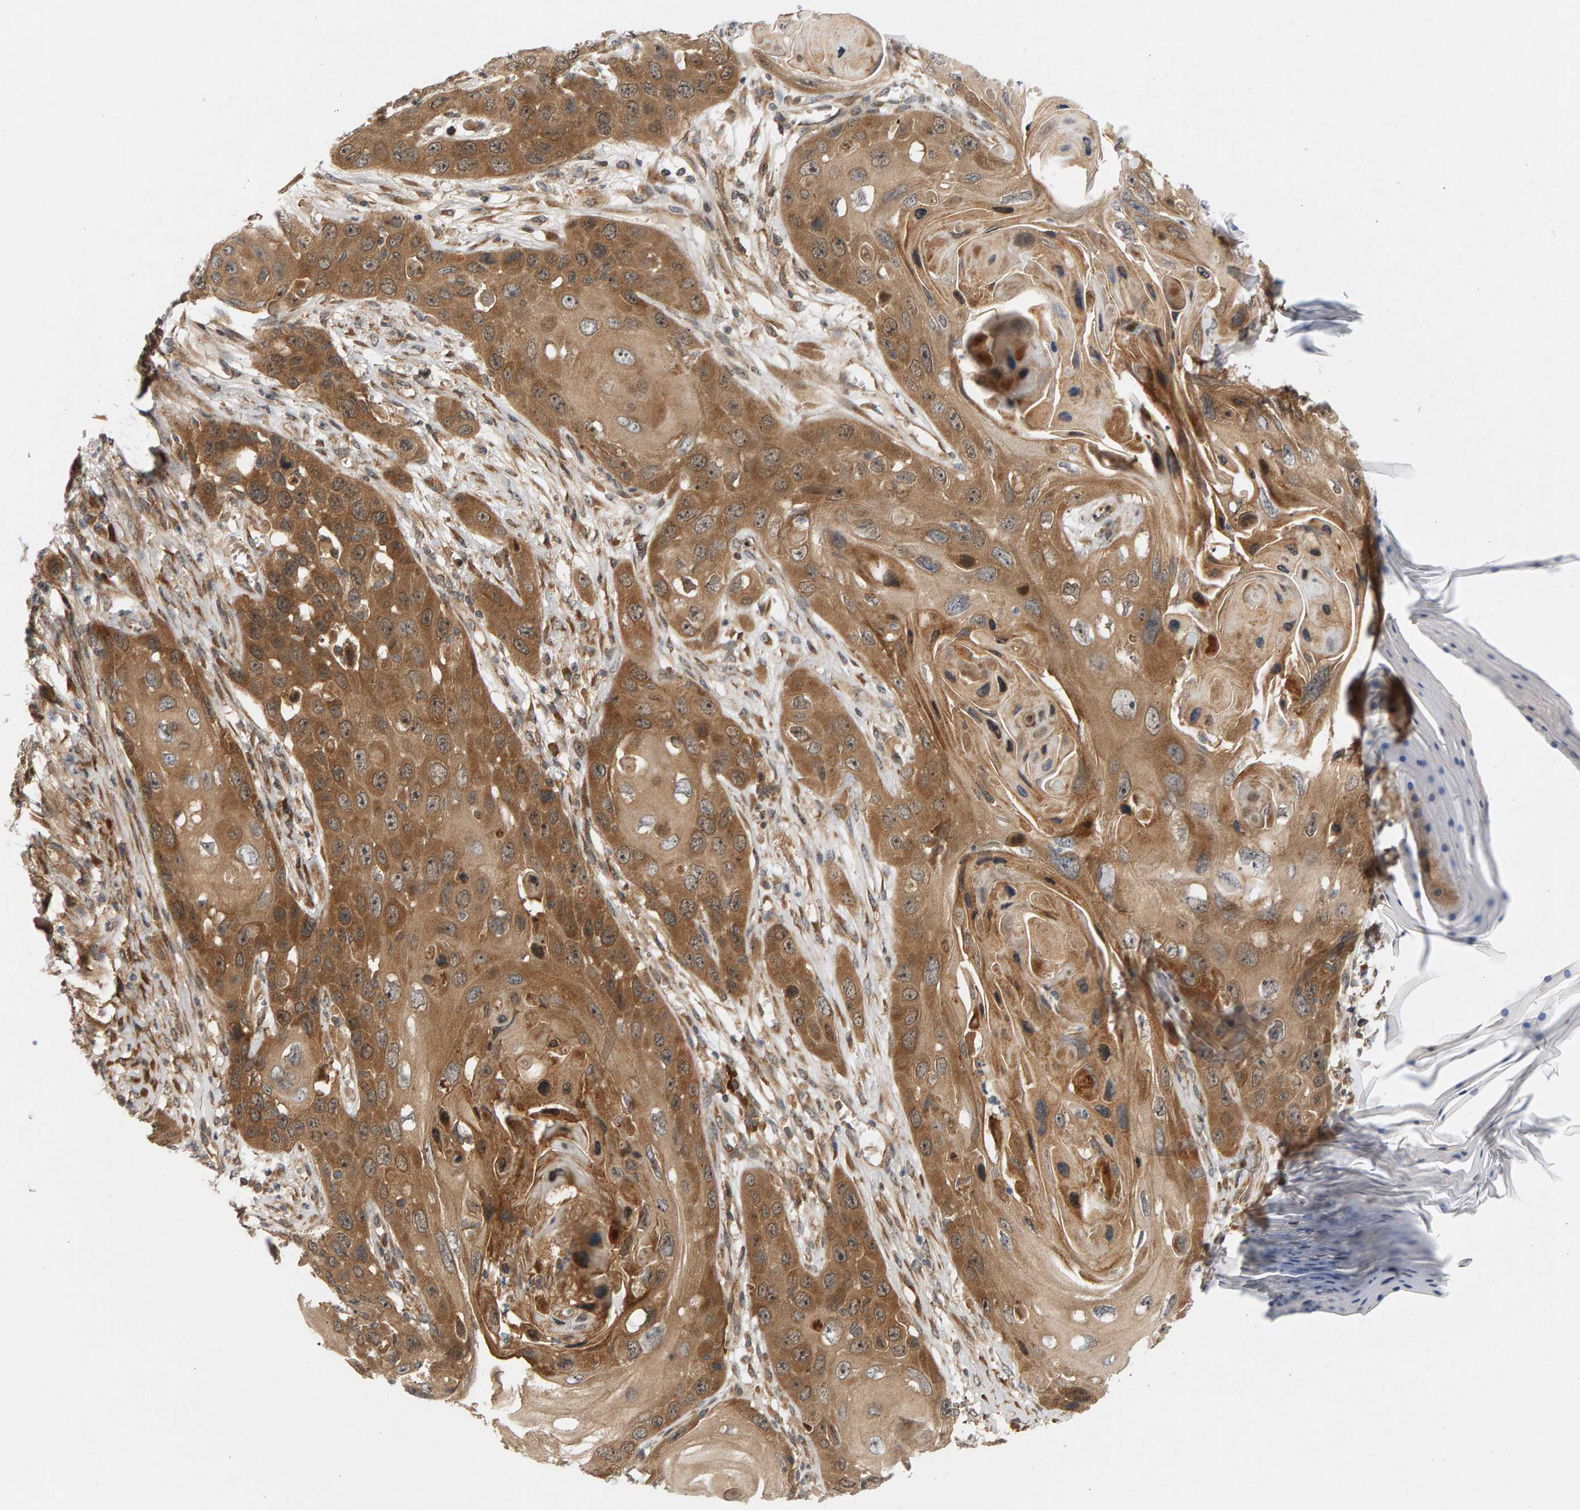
{"staining": {"intensity": "moderate", "quantity": ">75%", "location": "cytoplasmic/membranous"}, "tissue": "skin cancer", "cell_type": "Tumor cells", "image_type": "cancer", "snomed": [{"axis": "morphology", "description": "Squamous cell carcinoma, NOS"}, {"axis": "topography", "description": "Skin"}], "caption": "About >75% of tumor cells in human skin cancer (squamous cell carcinoma) show moderate cytoplasmic/membranous protein staining as visualized by brown immunohistochemical staining.", "gene": "BAHCC1", "patient": {"sex": "male", "age": 55}}